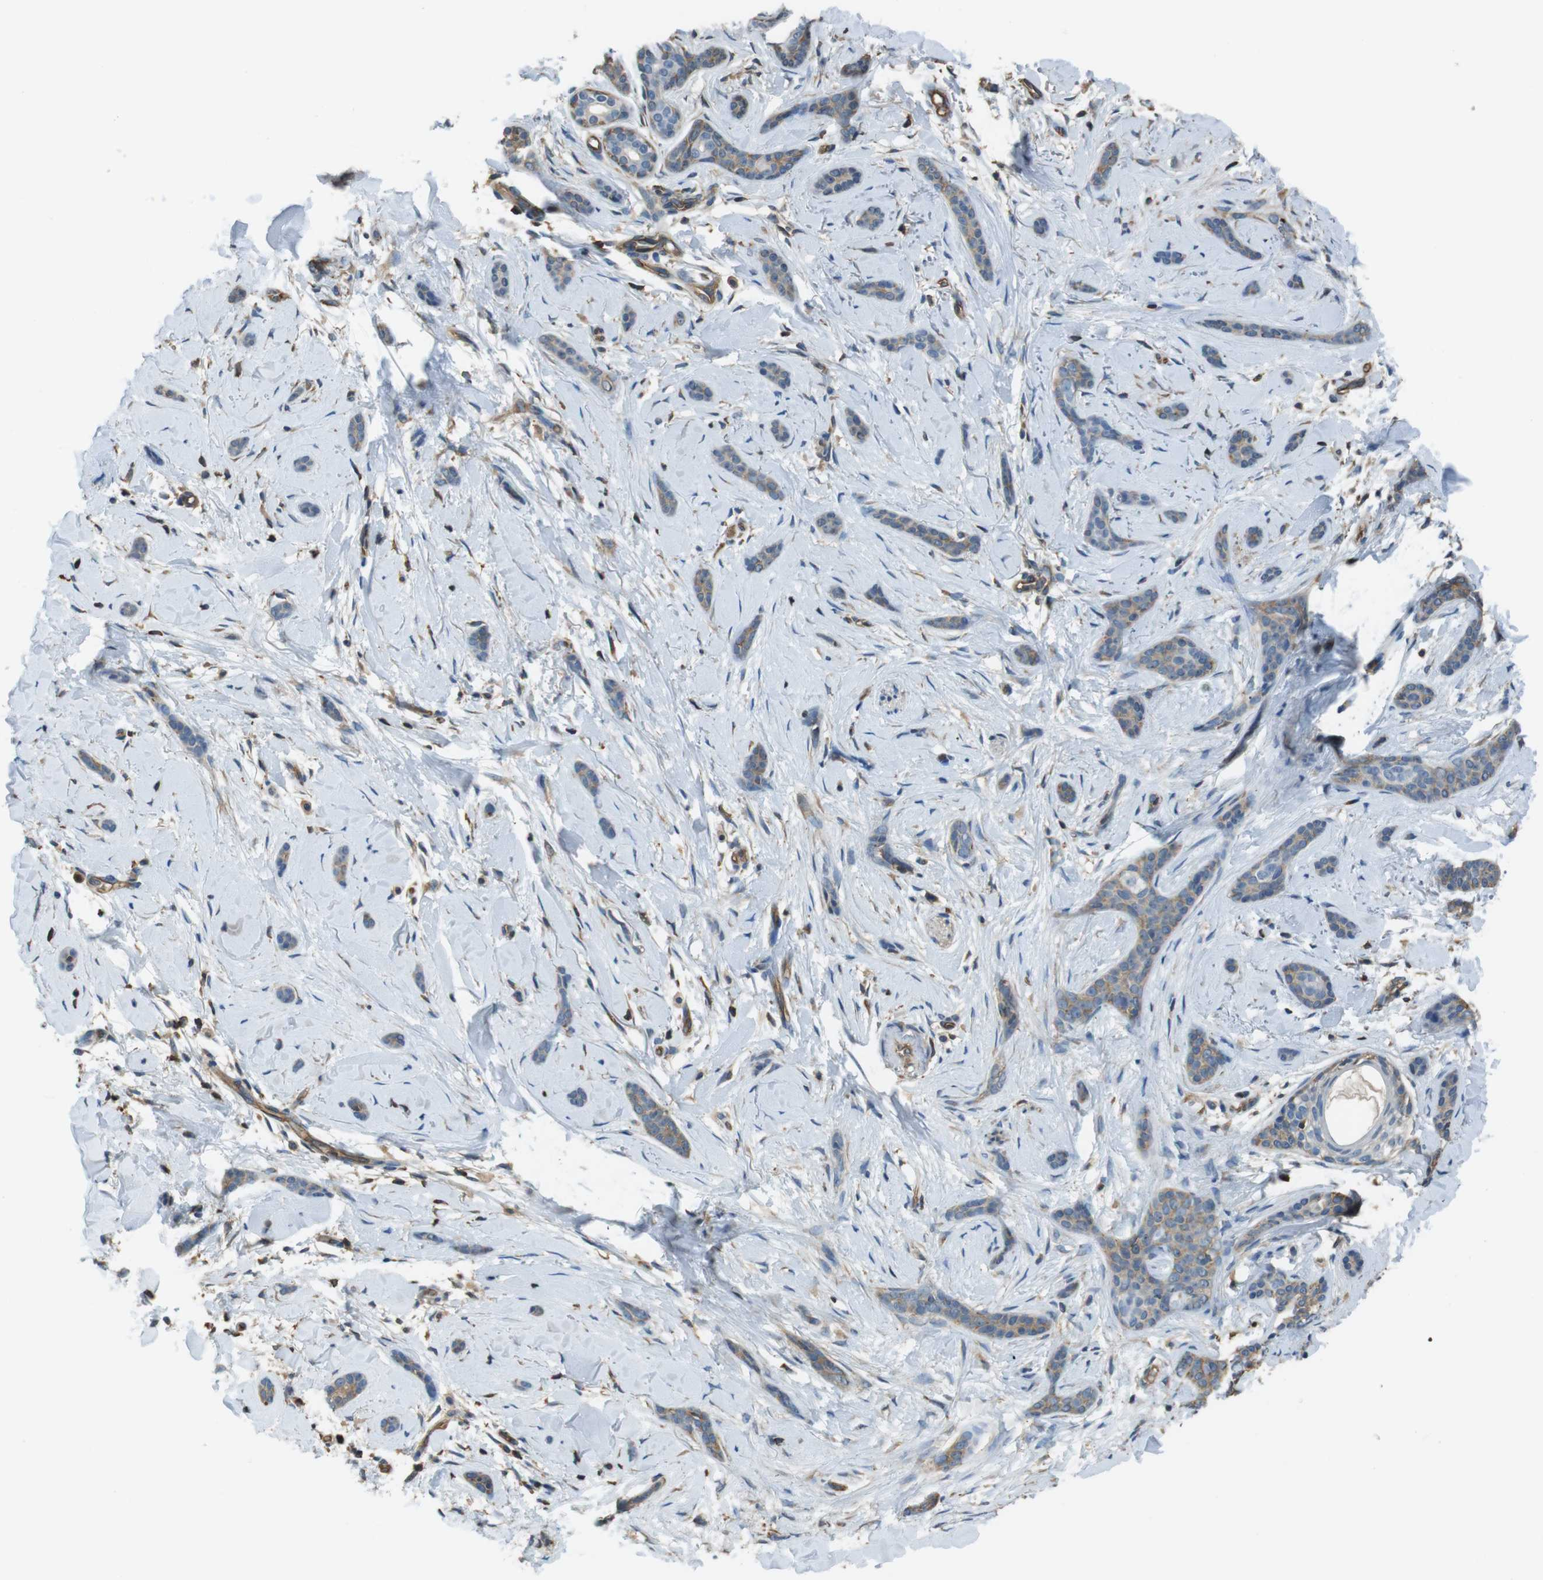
{"staining": {"intensity": "weak", "quantity": ">75%", "location": "cytoplasmic/membranous"}, "tissue": "skin cancer", "cell_type": "Tumor cells", "image_type": "cancer", "snomed": [{"axis": "morphology", "description": "Basal cell carcinoma"}, {"axis": "morphology", "description": "Adnexal tumor, benign"}, {"axis": "topography", "description": "Skin"}], "caption": "A high-resolution micrograph shows immunohistochemistry staining of skin basal cell carcinoma, which shows weak cytoplasmic/membranous staining in about >75% of tumor cells.", "gene": "FCAR", "patient": {"sex": "female", "age": 42}}